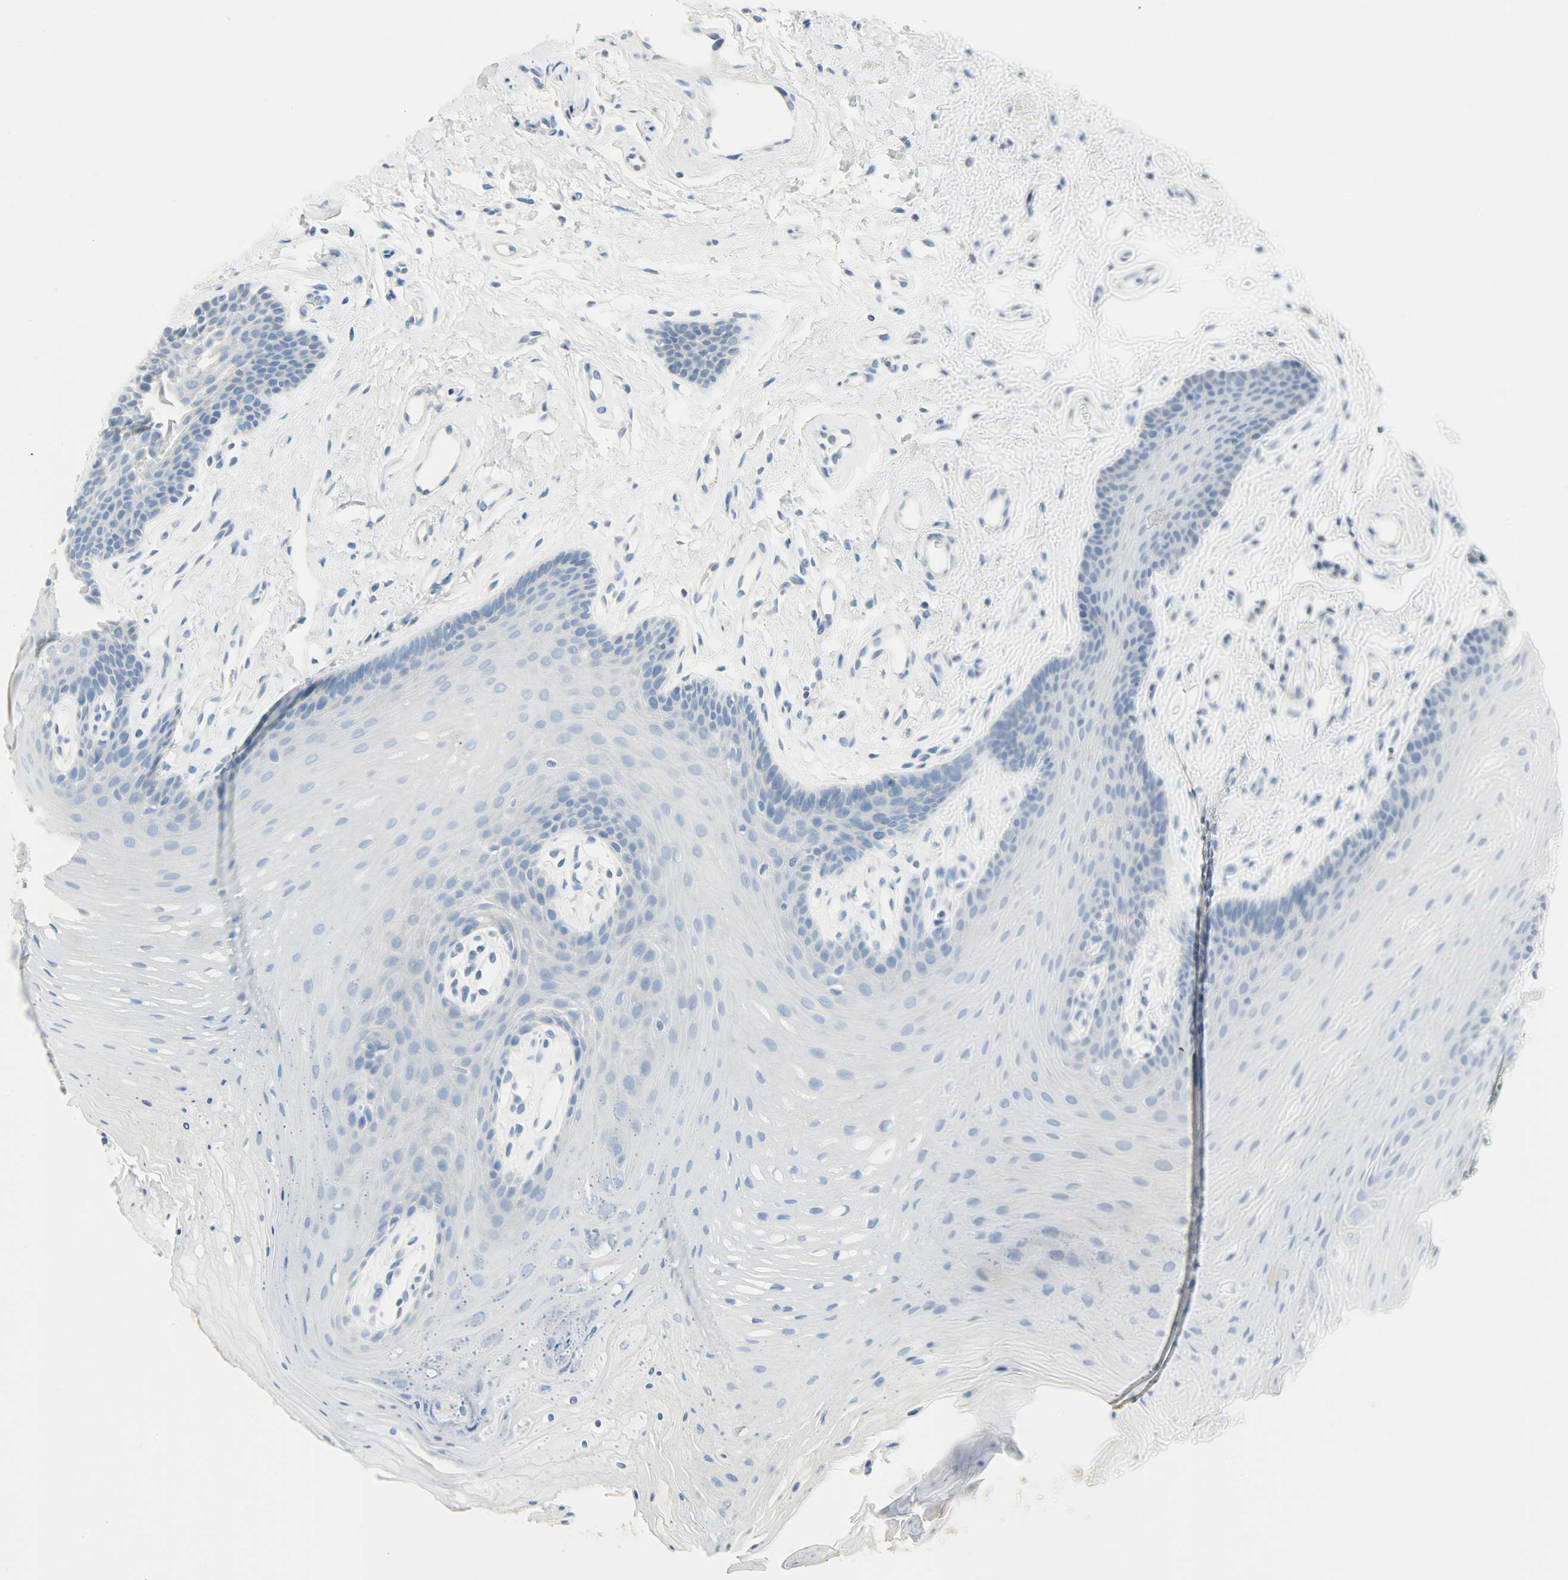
{"staining": {"intensity": "negative", "quantity": "none", "location": "none"}, "tissue": "oral mucosa", "cell_type": "Squamous epithelial cells", "image_type": "normal", "snomed": [{"axis": "morphology", "description": "Normal tissue, NOS"}, {"axis": "topography", "description": "Oral tissue"}], "caption": "The micrograph exhibits no significant expression in squamous epithelial cells of oral mucosa.", "gene": "PROM1", "patient": {"sex": "male", "age": 62}}